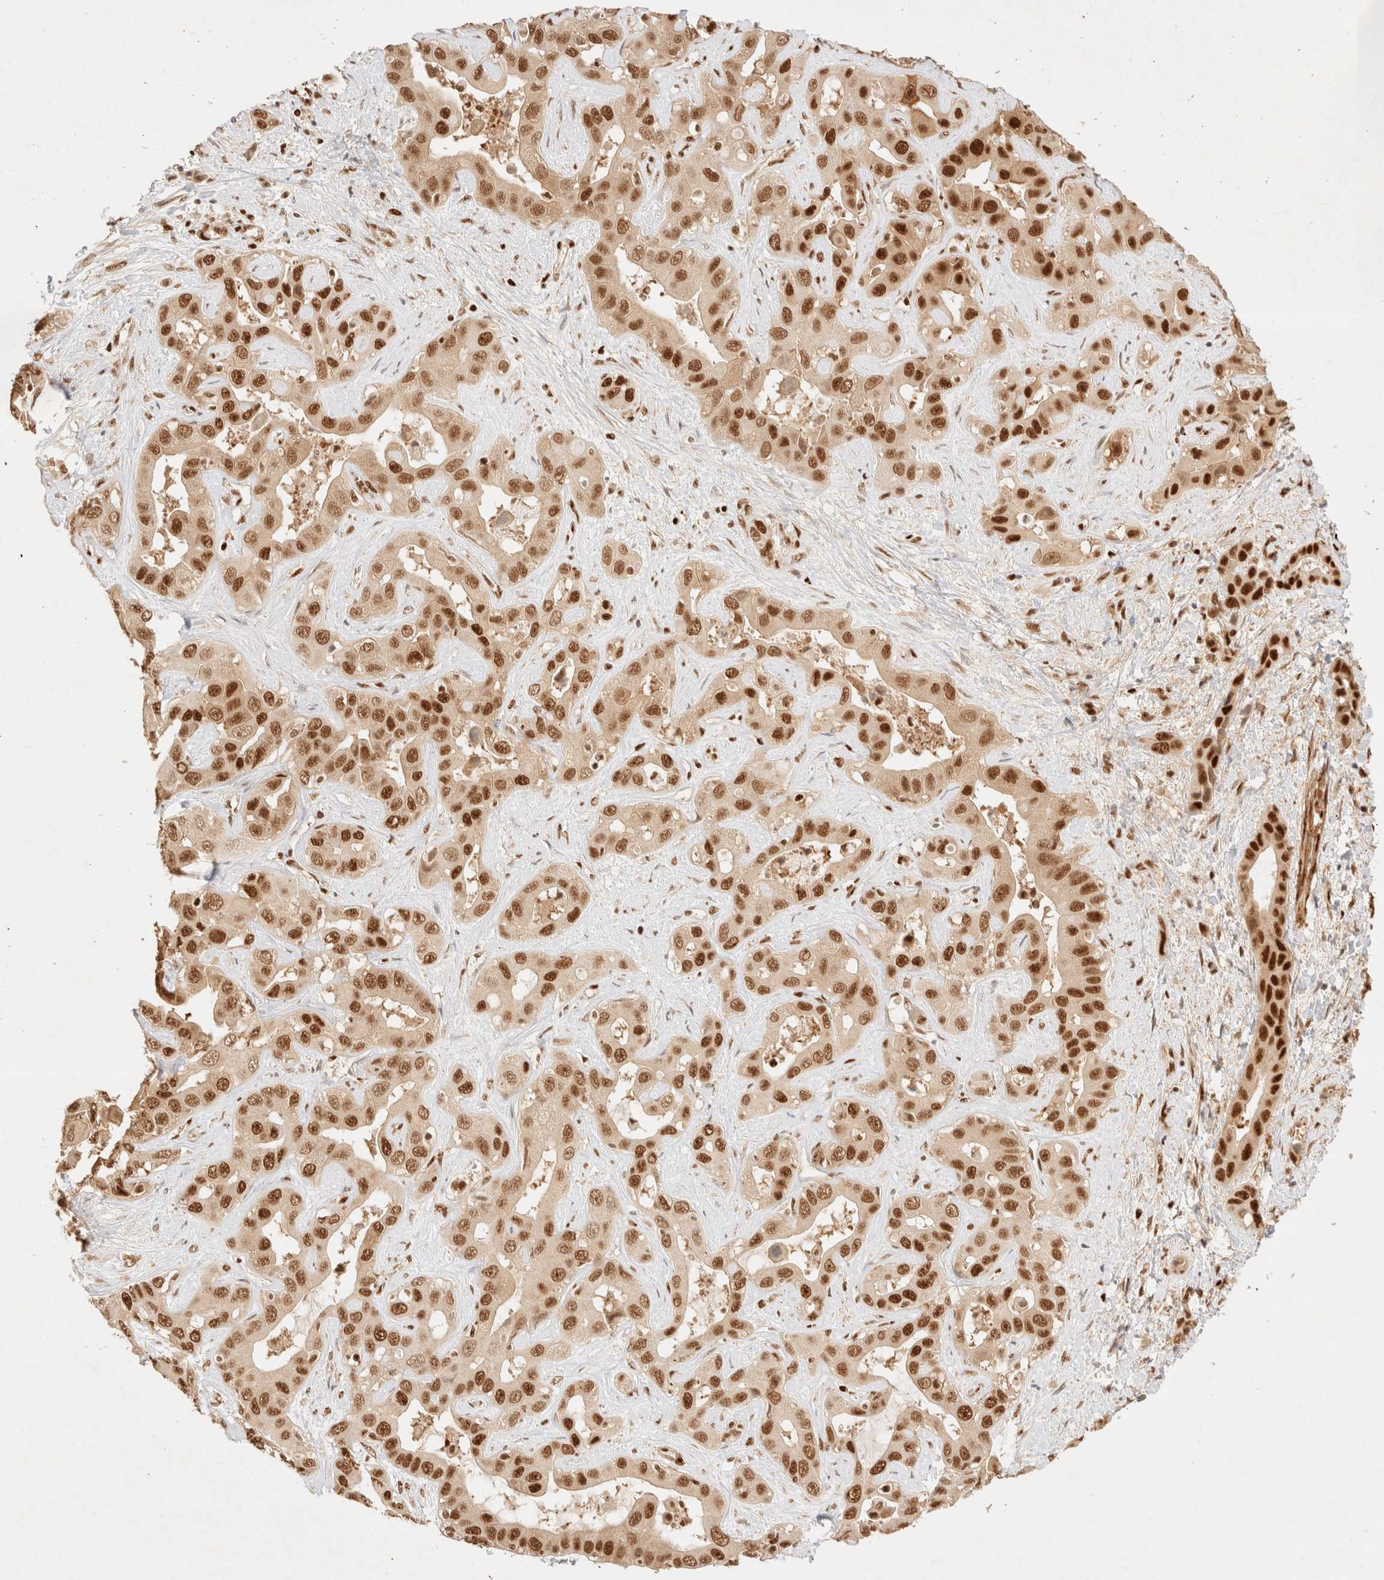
{"staining": {"intensity": "strong", "quantity": ">75%", "location": "nuclear"}, "tissue": "liver cancer", "cell_type": "Tumor cells", "image_type": "cancer", "snomed": [{"axis": "morphology", "description": "Cholangiocarcinoma"}, {"axis": "topography", "description": "Liver"}], "caption": "Brown immunohistochemical staining in human liver cancer (cholangiocarcinoma) exhibits strong nuclear staining in approximately >75% of tumor cells. (Stains: DAB (3,3'-diaminobenzidine) in brown, nuclei in blue, Microscopy: brightfield microscopy at high magnification).", "gene": "ZNF768", "patient": {"sex": "female", "age": 52}}